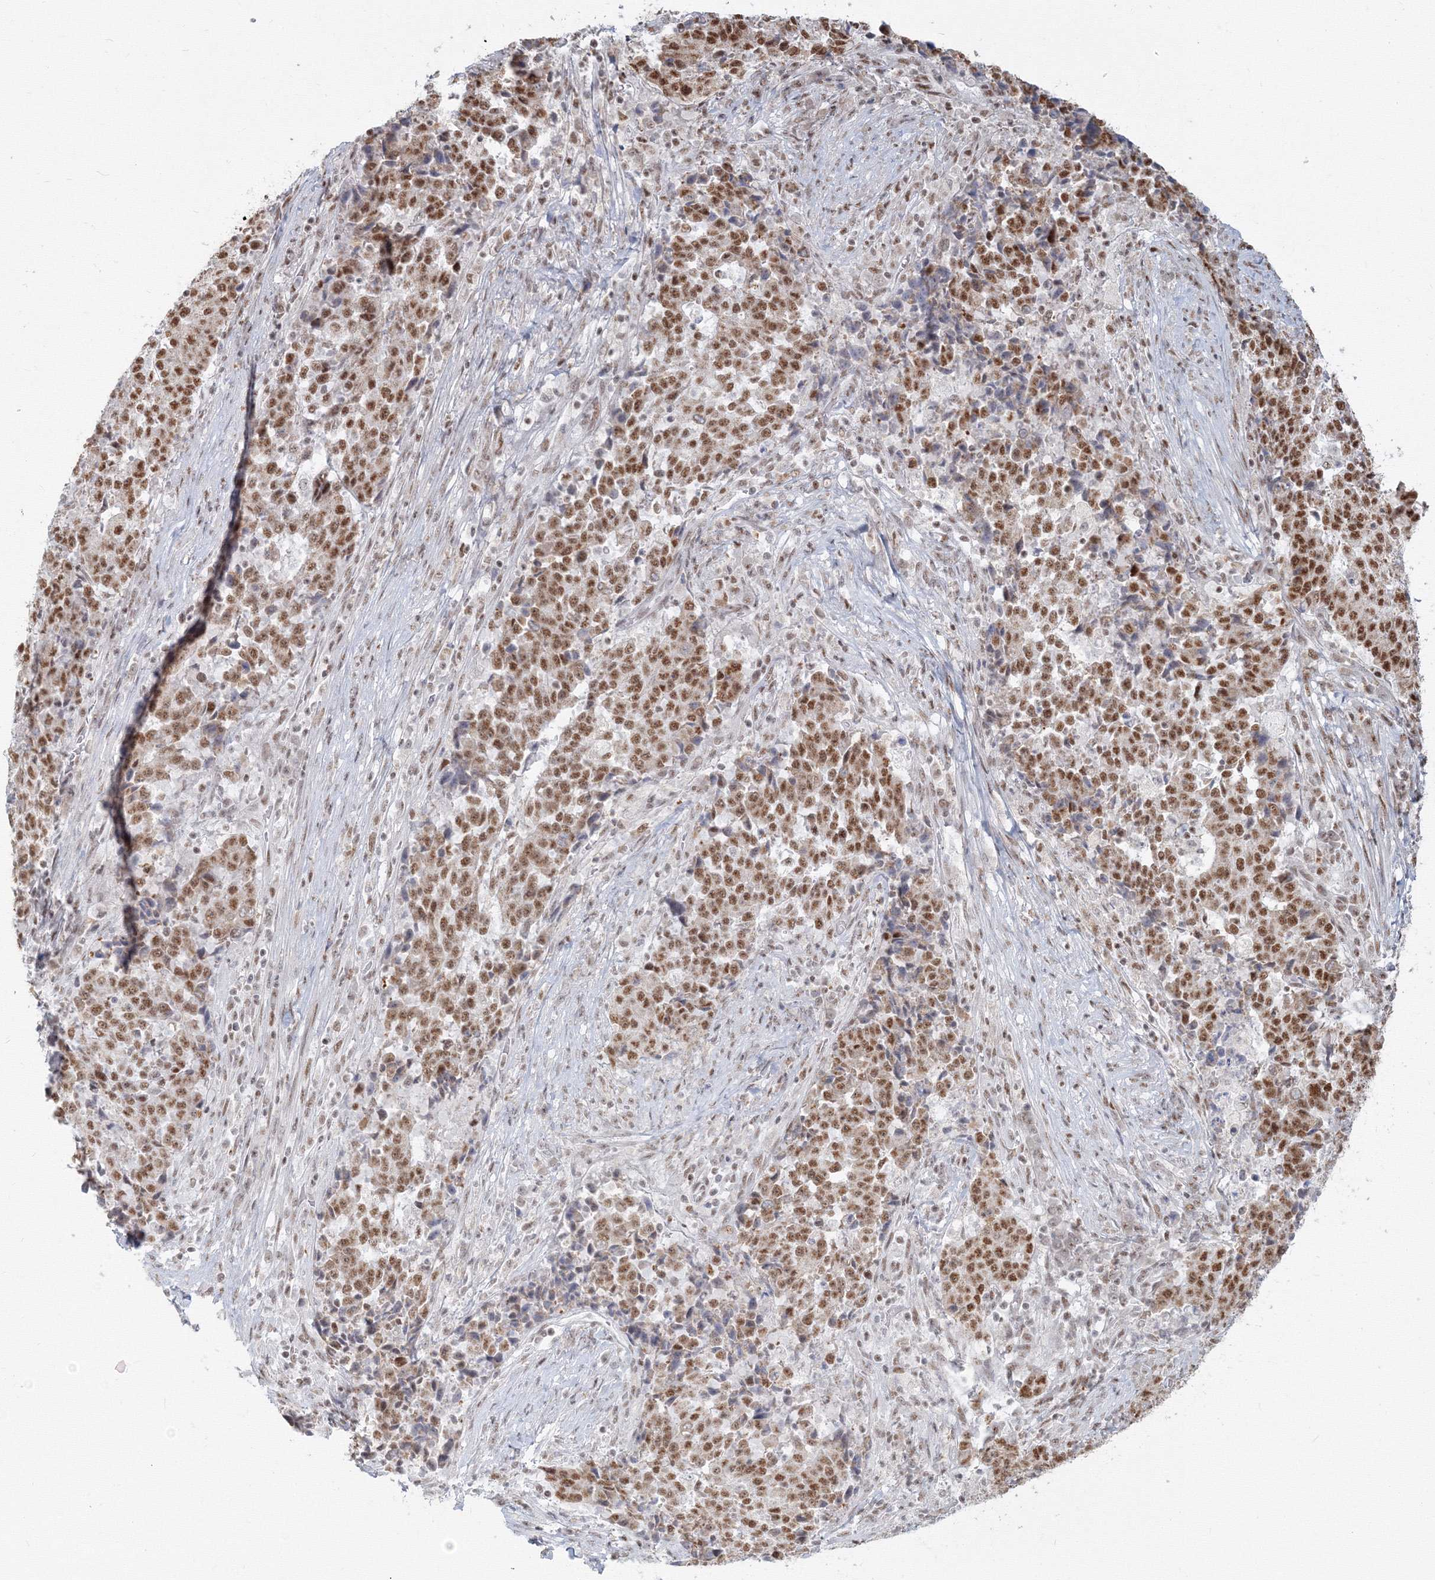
{"staining": {"intensity": "moderate", "quantity": ">75%", "location": "nuclear"}, "tissue": "stomach cancer", "cell_type": "Tumor cells", "image_type": "cancer", "snomed": [{"axis": "morphology", "description": "Adenocarcinoma, NOS"}, {"axis": "topography", "description": "Stomach"}], "caption": "A histopathology image of human stomach cancer stained for a protein displays moderate nuclear brown staining in tumor cells.", "gene": "PPP4R2", "patient": {"sex": "male", "age": 59}}